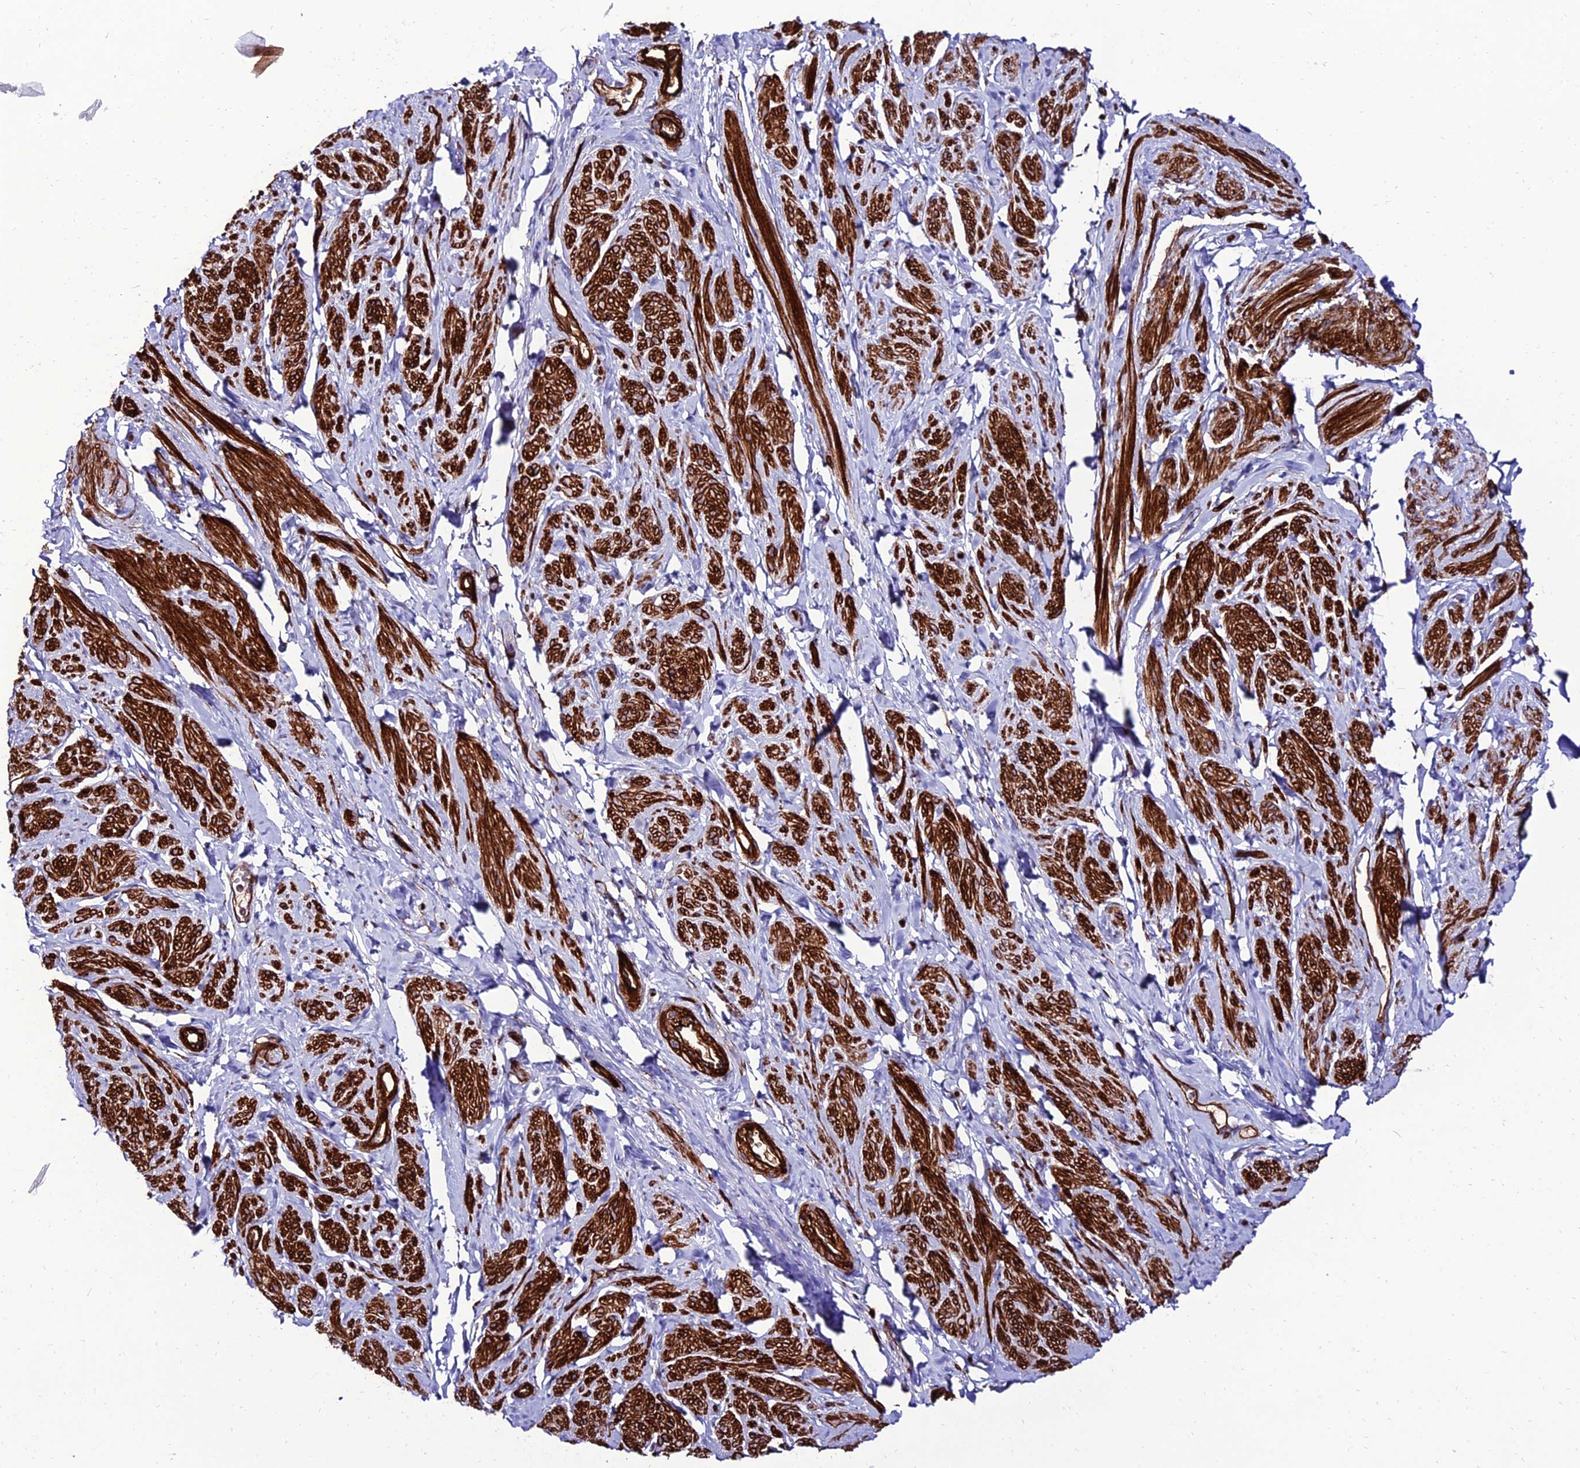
{"staining": {"intensity": "strong", "quantity": "25%-75%", "location": "cytoplasmic/membranous"}, "tissue": "smooth muscle", "cell_type": "Smooth muscle cells", "image_type": "normal", "snomed": [{"axis": "morphology", "description": "Normal tissue, NOS"}, {"axis": "topography", "description": "Smooth muscle"}, {"axis": "topography", "description": "Peripheral nerve tissue"}], "caption": "The micrograph reveals staining of benign smooth muscle, revealing strong cytoplasmic/membranous protein expression (brown color) within smooth muscle cells.", "gene": "ALDH3B2", "patient": {"sex": "male", "age": 69}}